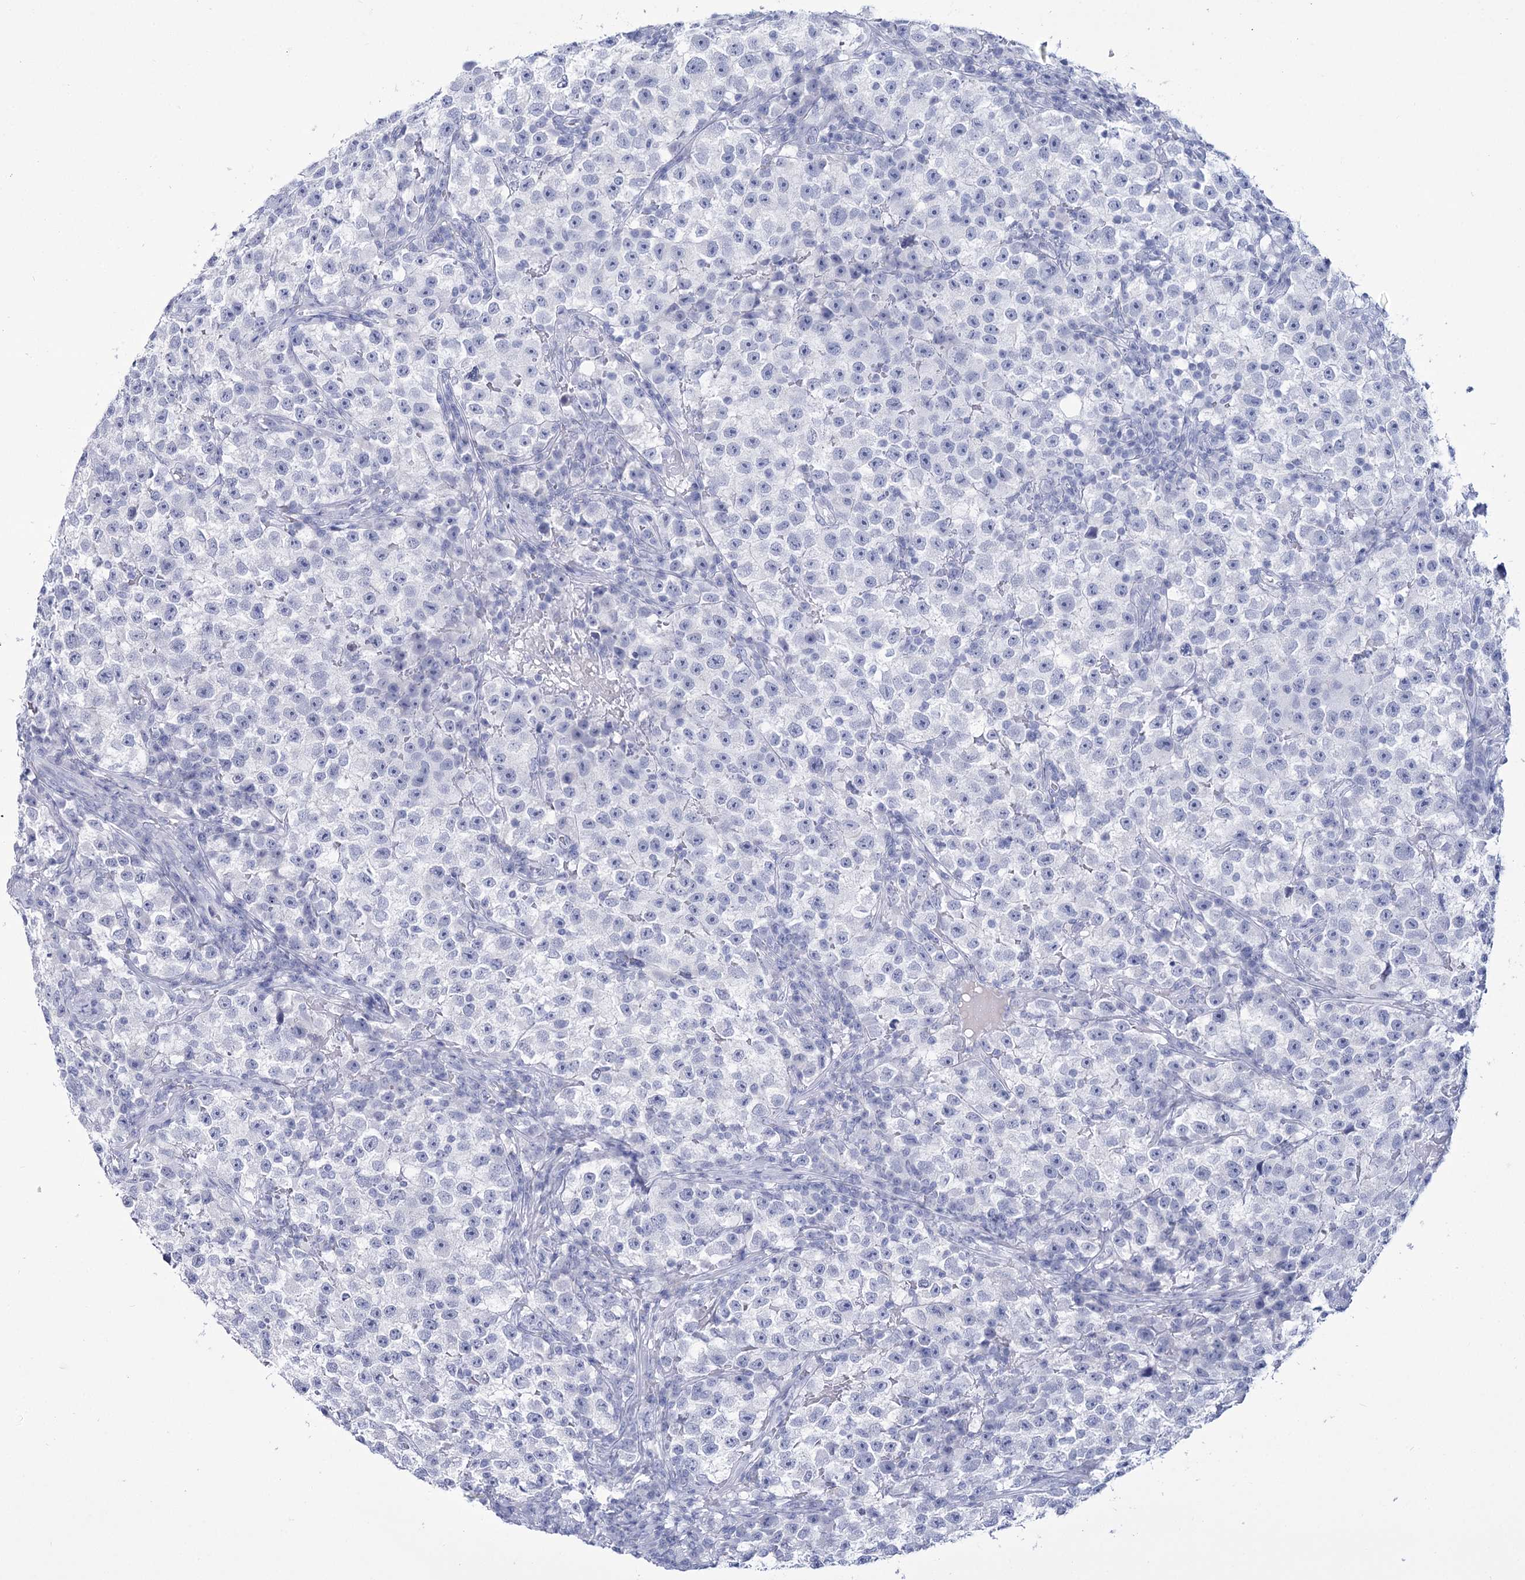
{"staining": {"intensity": "negative", "quantity": "none", "location": "none"}, "tissue": "testis cancer", "cell_type": "Tumor cells", "image_type": "cancer", "snomed": [{"axis": "morphology", "description": "Seminoma, NOS"}, {"axis": "topography", "description": "Testis"}], "caption": "A high-resolution micrograph shows immunohistochemistry (IHC) staining of testis cancer (seminoma), which demonstrates no significant staining in tumor cells.", "gene": "RNF186", "patient": {"sex": "male", "age": 22}}